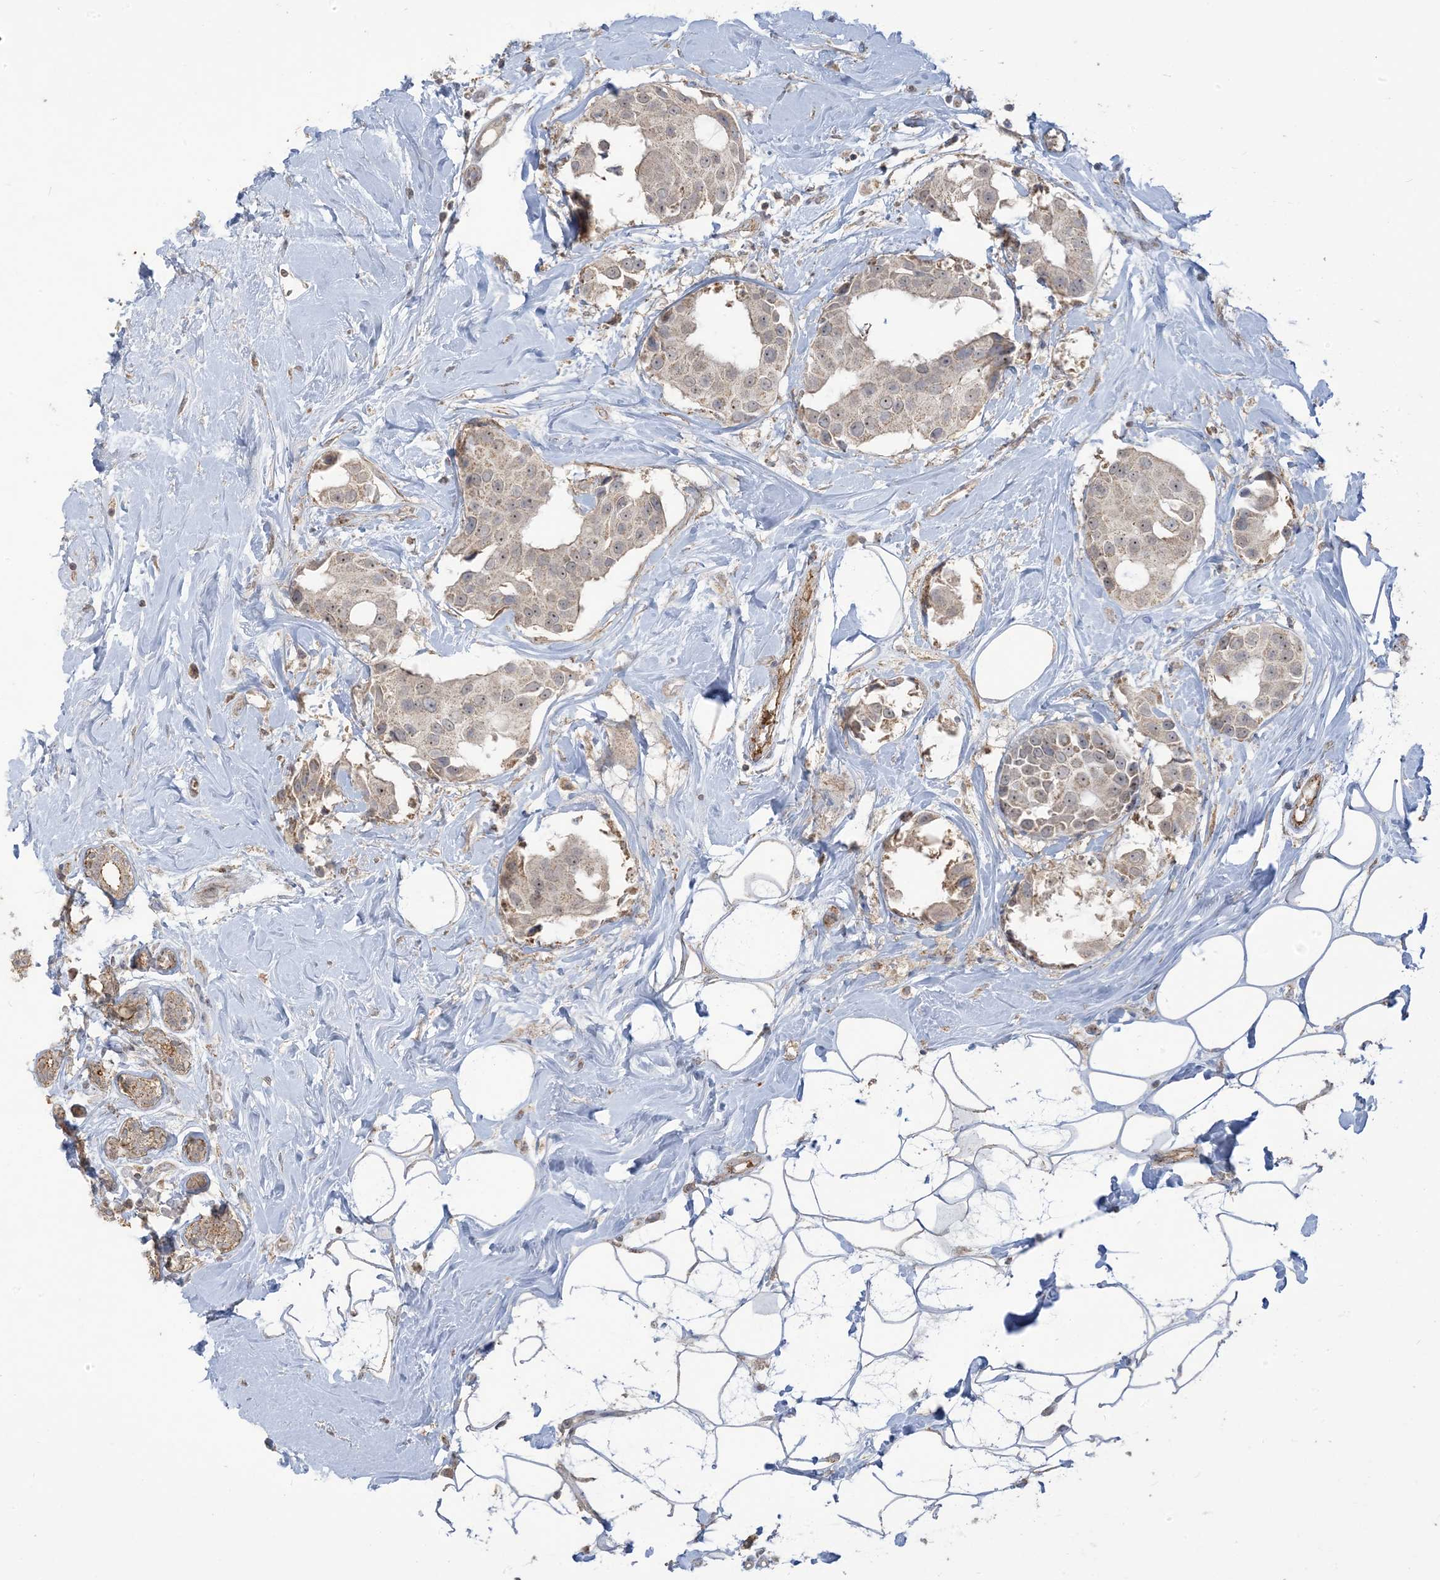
{"staining": {"intensity": "moderate", "quantity": "<25%", "location": "nuclear"}, "tissue": "breast cancer", "cell_type": "Tumor cells", "image_type": "cancer", "snomed": [{"axis": "morphology", "description": "Normal tissue, NOS"}, {"axis": "morphology", "description": "Duct carcinoma"}, {"axis": "topography", "description": "Breast"}], "caption": "Immunohistochemistry (IHC) (DAB (3,3'-diaminobenzidine)) staining of breast cancer demonstrates moderate nuclear protein expression in approximately <25% of tumor cells.", "gene": "KLHL18", "patient": {"sex": "female", "age": 39}}